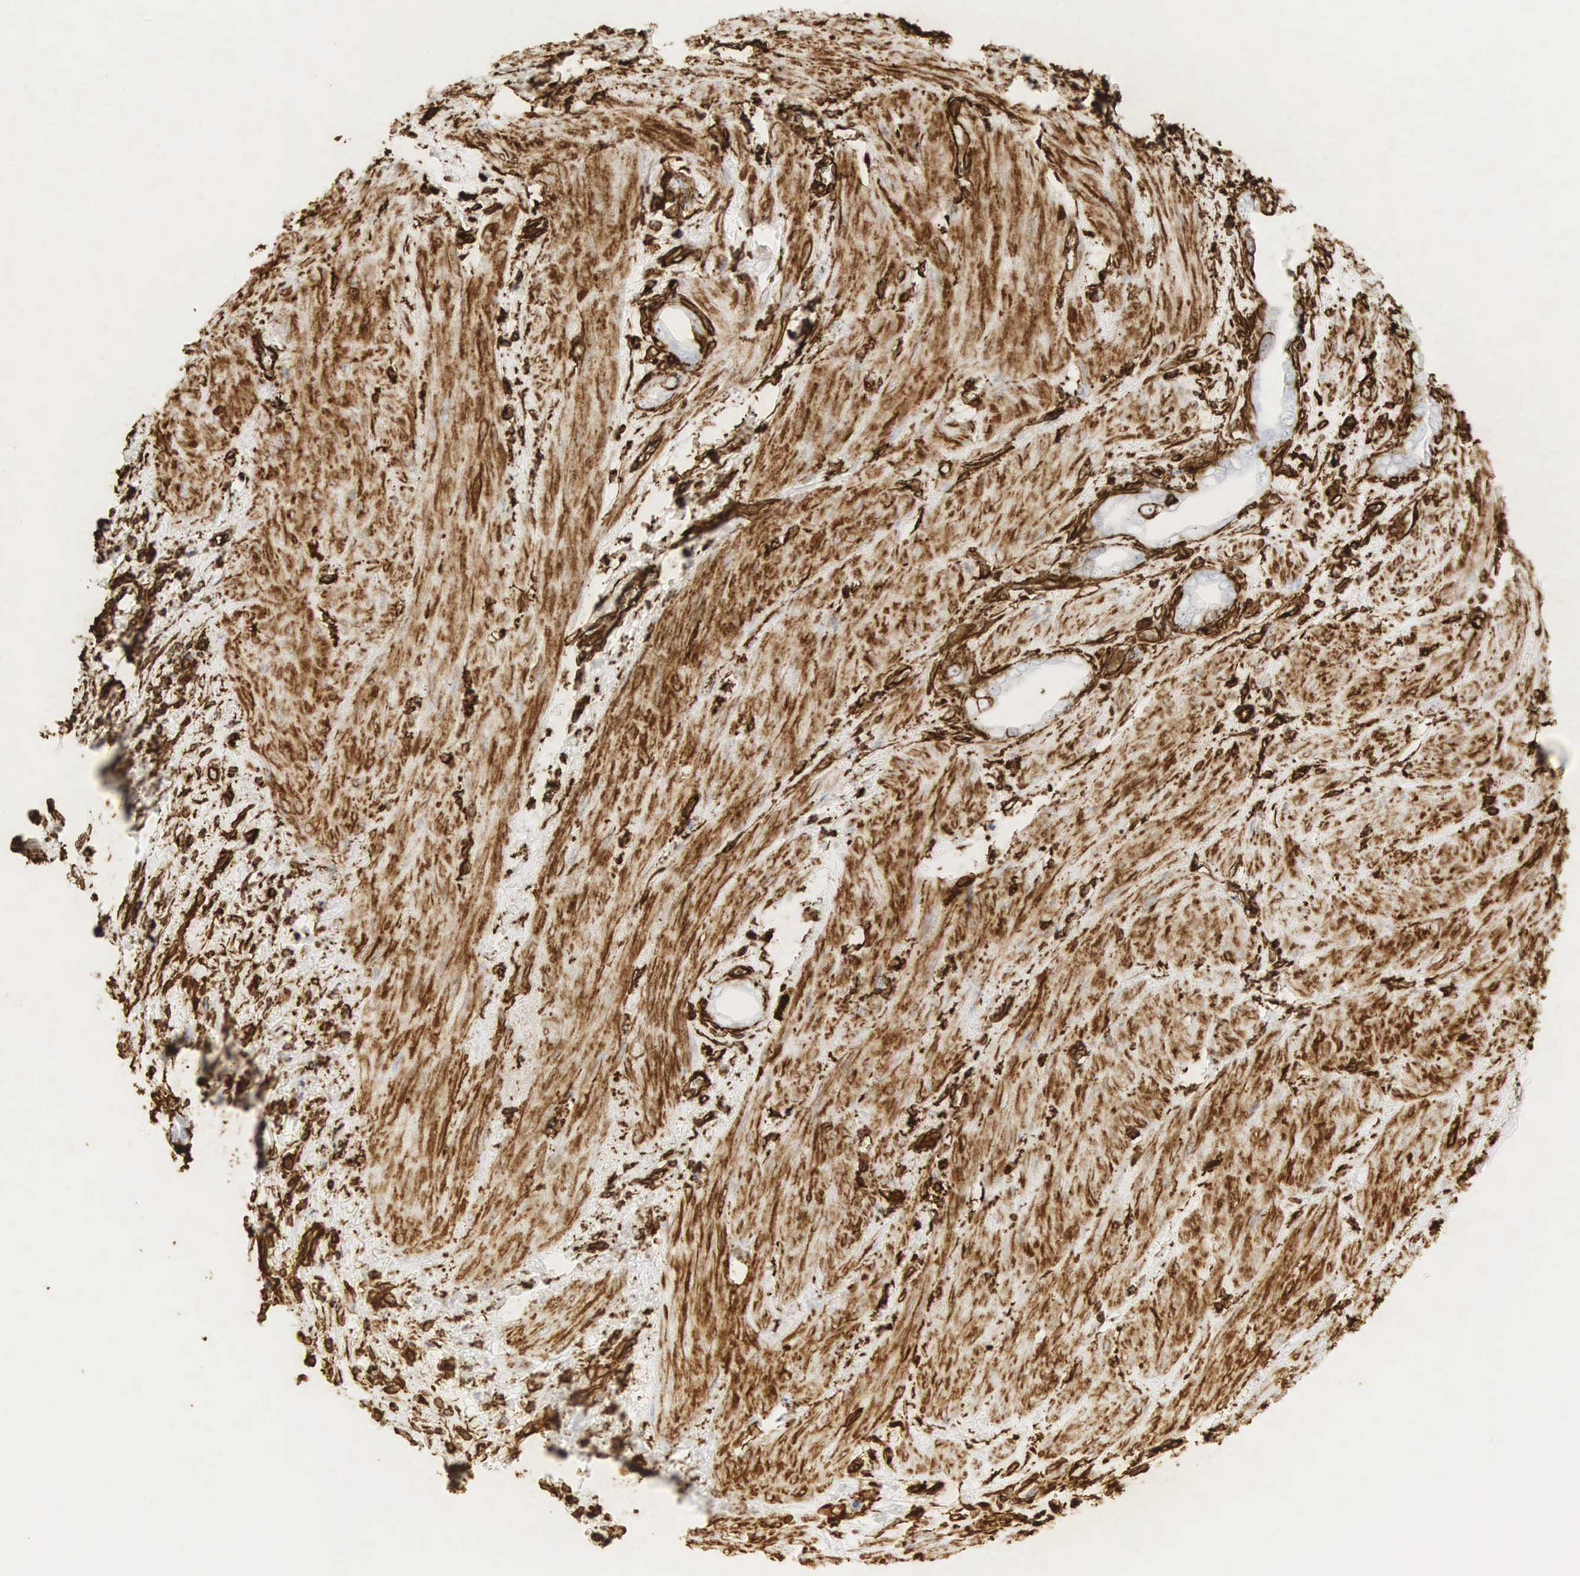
{"staining": {"intensity": "strong", "quantity": ">75%", "location": "cytoplasmic/membranous"}, "tissue": "stomach cancer", "cell_type": "Tumor cells", "image_type": "cancer", "snomed": [{"axis": "morphology", "description": "Adenocarcinoma, NOS"}, {"axis": "topography", "description": "Stomach"}], "caption": "Immunohistochemistry photomicrograph of human stomach adenocarcinoma stained for a protein (brown), which displays high levels of strong cytoplasmic/membranous positivity in approximately >75% of tumor cells.", "gene": "VIM", "patient": {"sex": "male", "age": 78}}